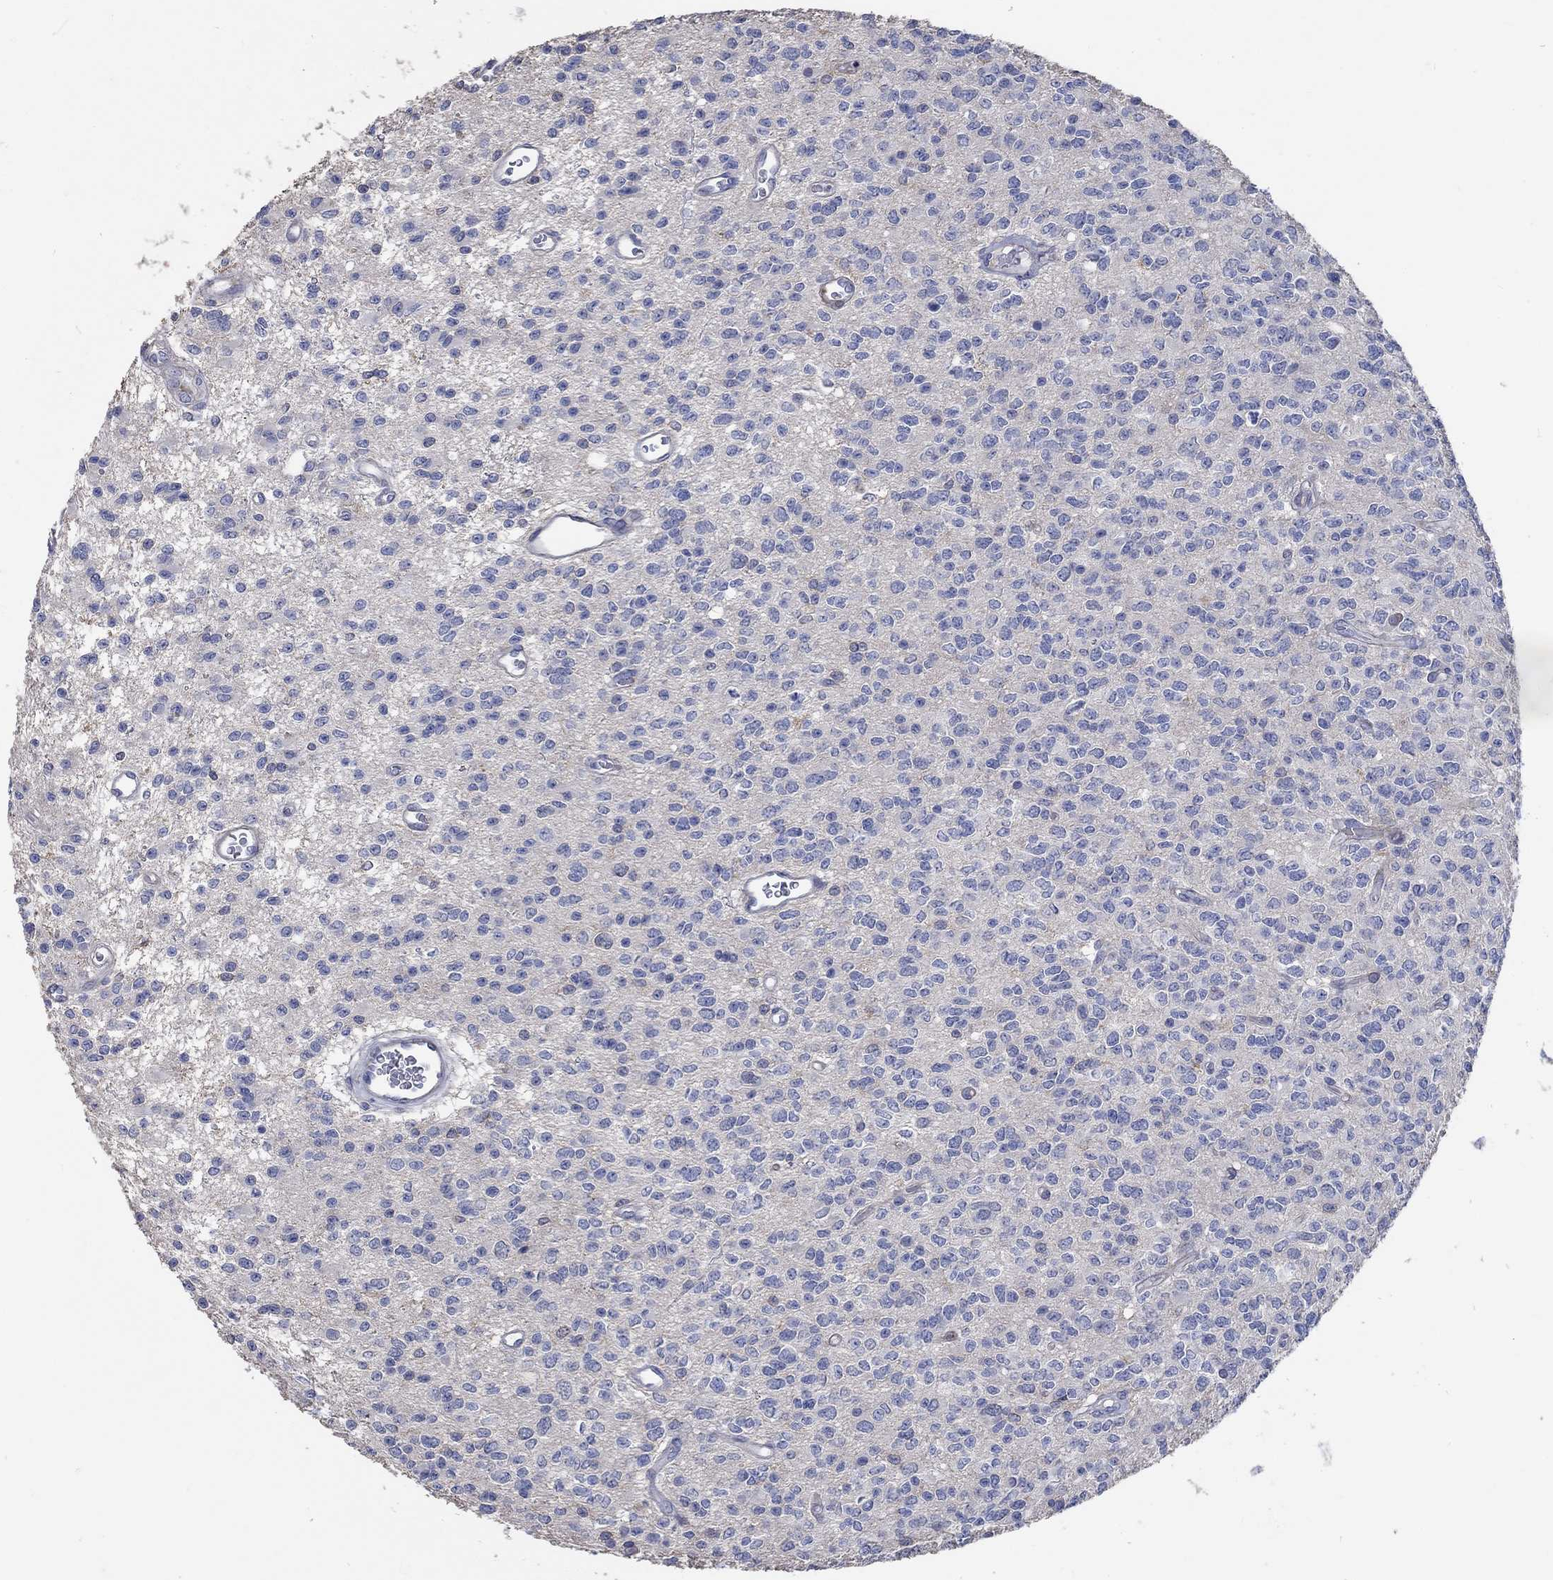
{"staining": {"intensity": "negative", "quantity": "none", "location": "none"}, "tissue": "glioma", "cell_type": "Tumor cells", "image_type": "cancer", "snomed": [{"axis": "morphology", "description": "Glioma, malignant, Low grade"}, {"axis": "topography", "description": "Brain"}], "caption": "Tumor cells show no significant protein expression in glioma. Nuclei are stained in blue.", "gene": "TNFAIP8L3", "patient": {"sex": "female", "age": 45}}